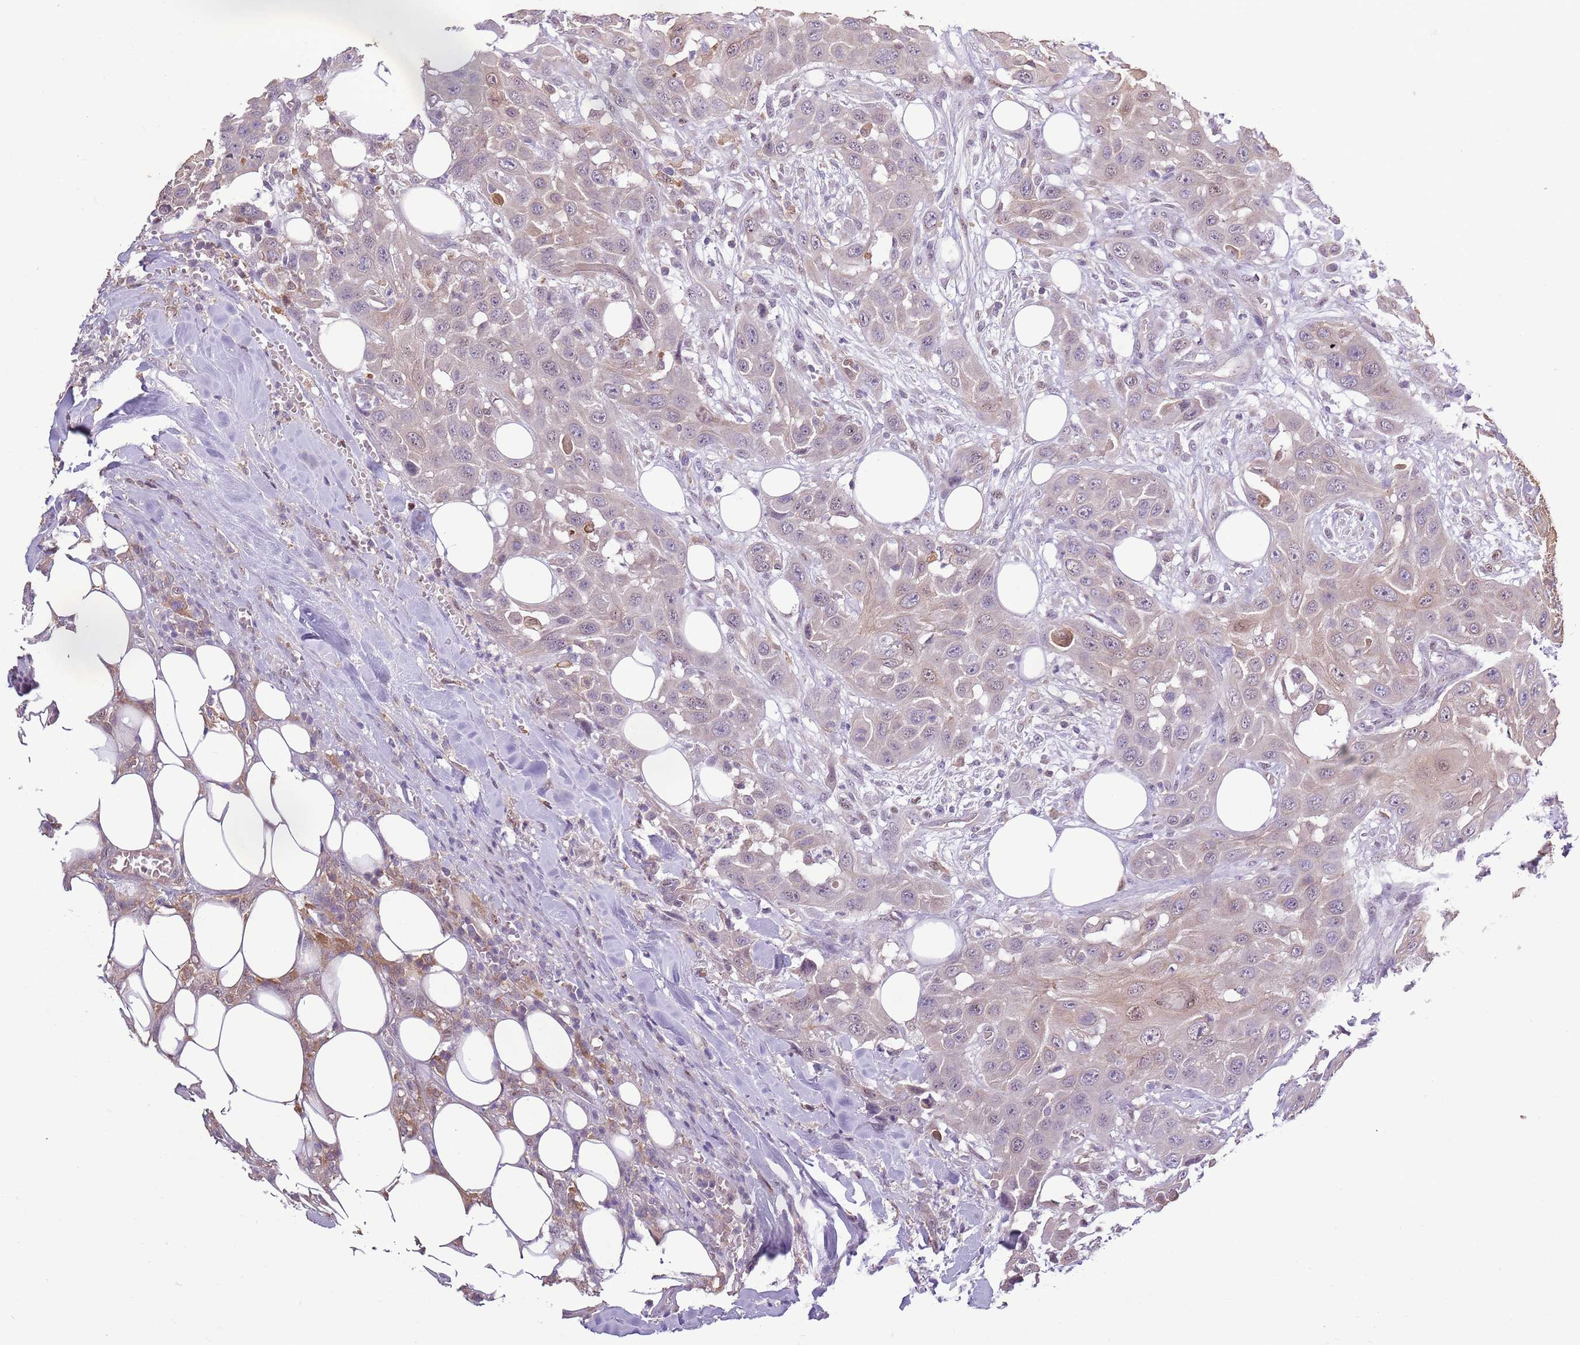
{"staining": {"intensity": "weak", "quantity": "25%-75%", "location": "cytoplasmic/membranous"}, "tissue": "head and neck cancer", "cell_type": "Tumor cells", "image_type": "cancer", "snomed": [{"axis": "morphology", "description": "Squamous cell carcinoma, NOS"}, {"axis": "topography", "description": "Head-Neck"}], "caption": "A brown stain shows weak cytoplasmic/membranous staining of a protein in head and neck cancer tumor cells.", "gene": "CAPN9", "patient": {"sex": "male", "age": 81}}